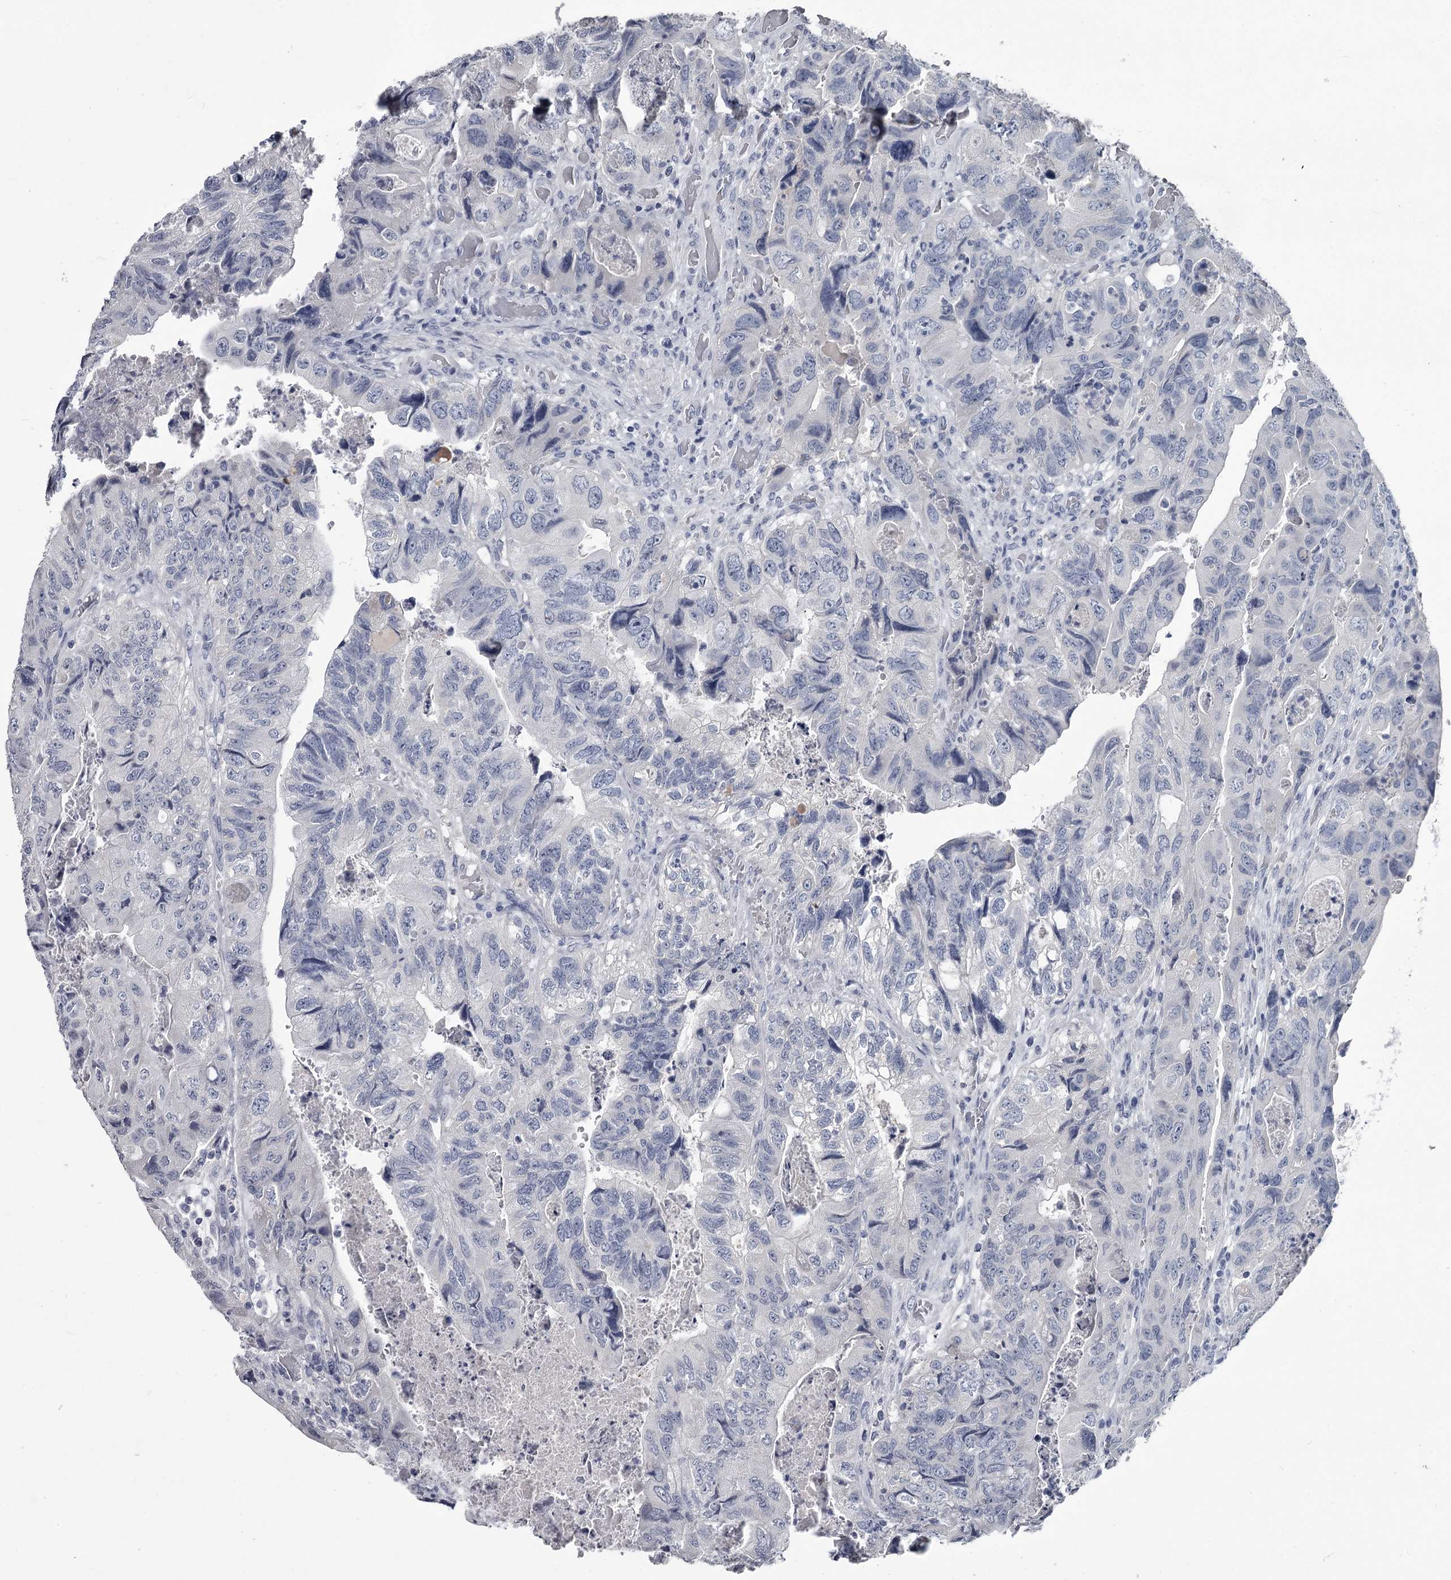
{"staining": {"intensity": "negative", "quantity": "none", "location": "none"}, "tissue": "colorectal cancer", "cell_type": "Tumor cells", "image_type": "cancer", "snomed": [{"axis": "morphology", "description": "Adenocarcinoma, NOS"}, {"axis": "topography", "description": "Rectum"}], "caption": "This is a histopathology image of IHC staining of adenocarcinoma (colorectal), which shows no staining in tumor cells. The staining is performed using DAB (3,3'-diaminobenzidine) brown chromogen with nuclei counter-stained in using hematoxylin.", "gene": "DAO", "patient": {"sex": "male", "age": 63}}